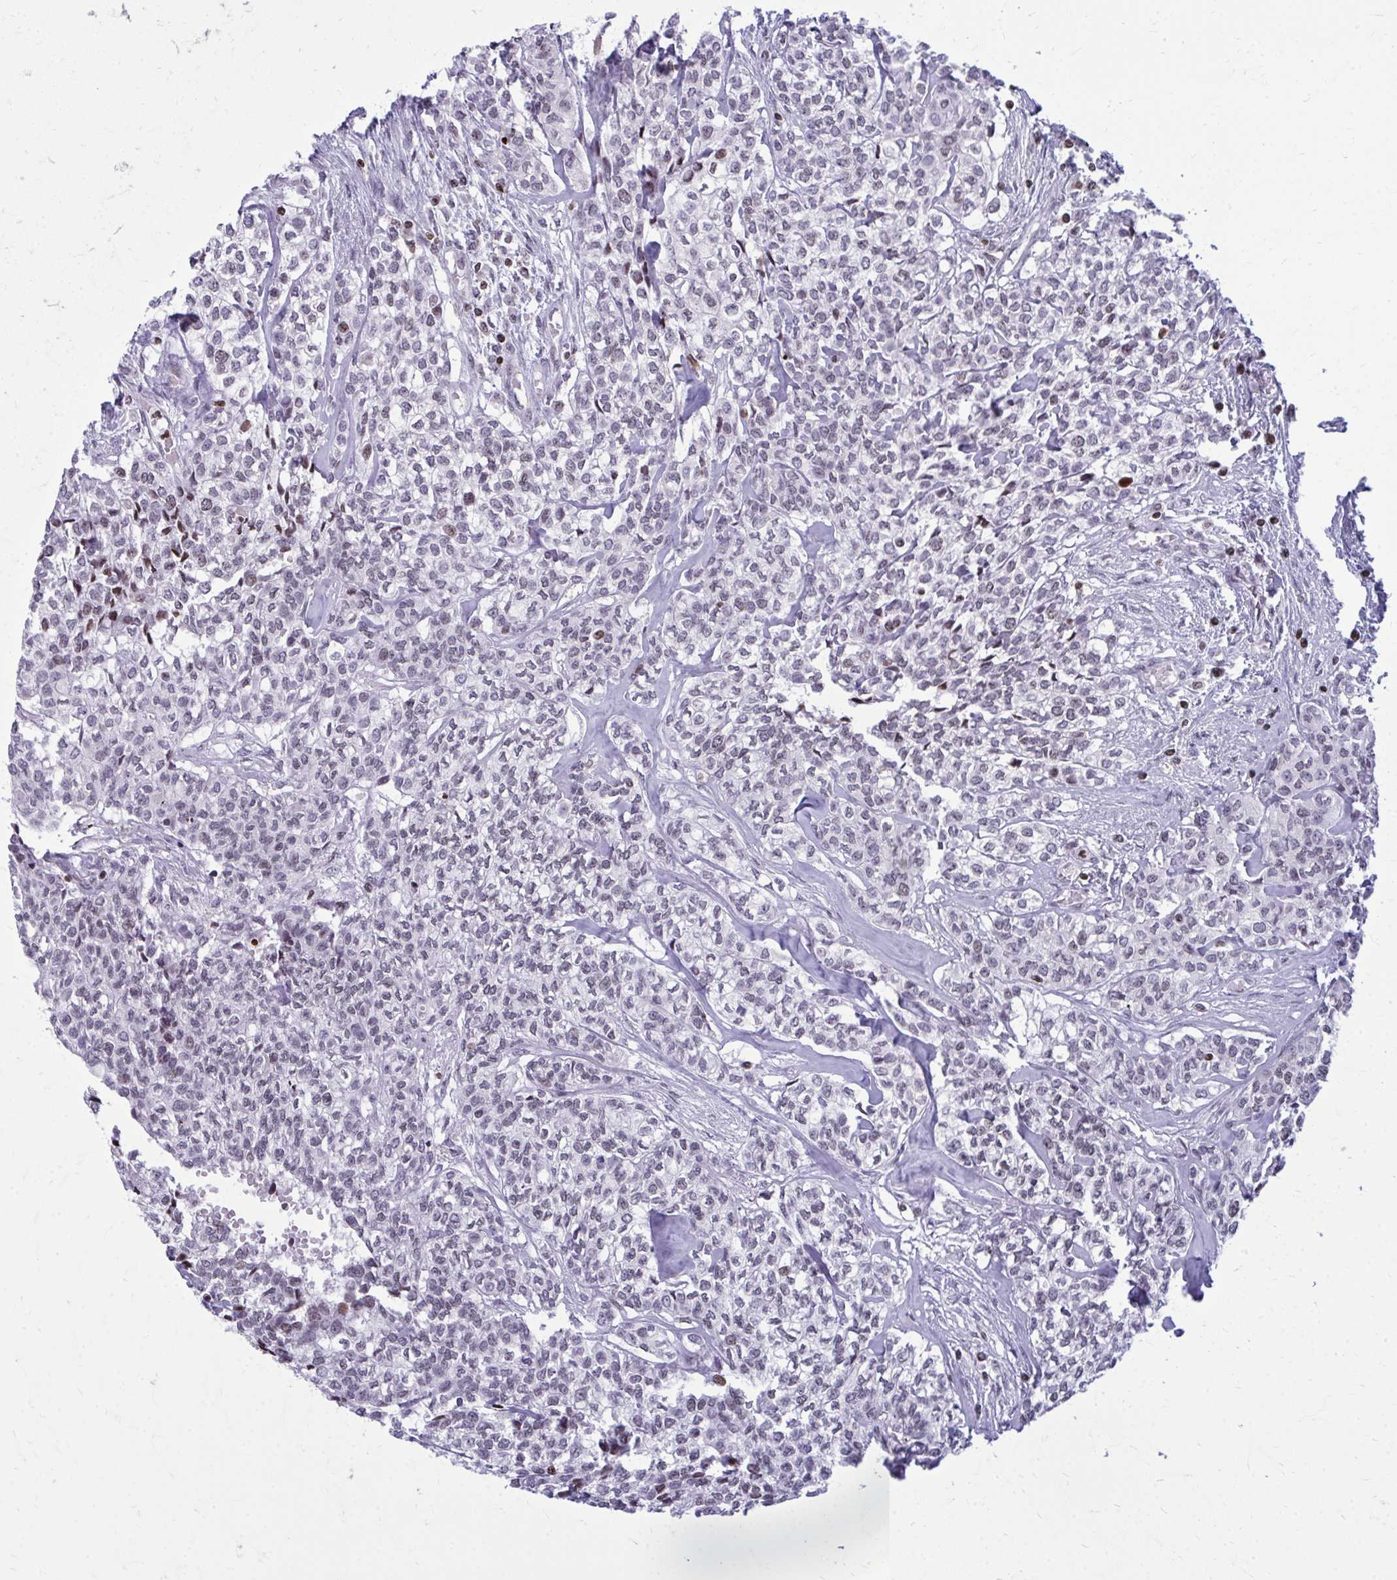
{"staining": {"intensity": "weak", "quantity": "<25%", "location": "nuclear"}, "tissue": "head and neck cancer", "cell_type": "Tumor cells", "image_type": "cancer", "snomed": [{"axis": "morphology", "description": "Adenocarcinoma, NOS"}, {"axis": "topography", "description": "Head-Neck"}], "caption": "This is a image of immunohistochemistry (IHC) staining of adenocarcinoma (head and neck), which shows no staining in tumor cells.", "gene": "AP5M1", "patient": {"sex": "male", "age": 81}}